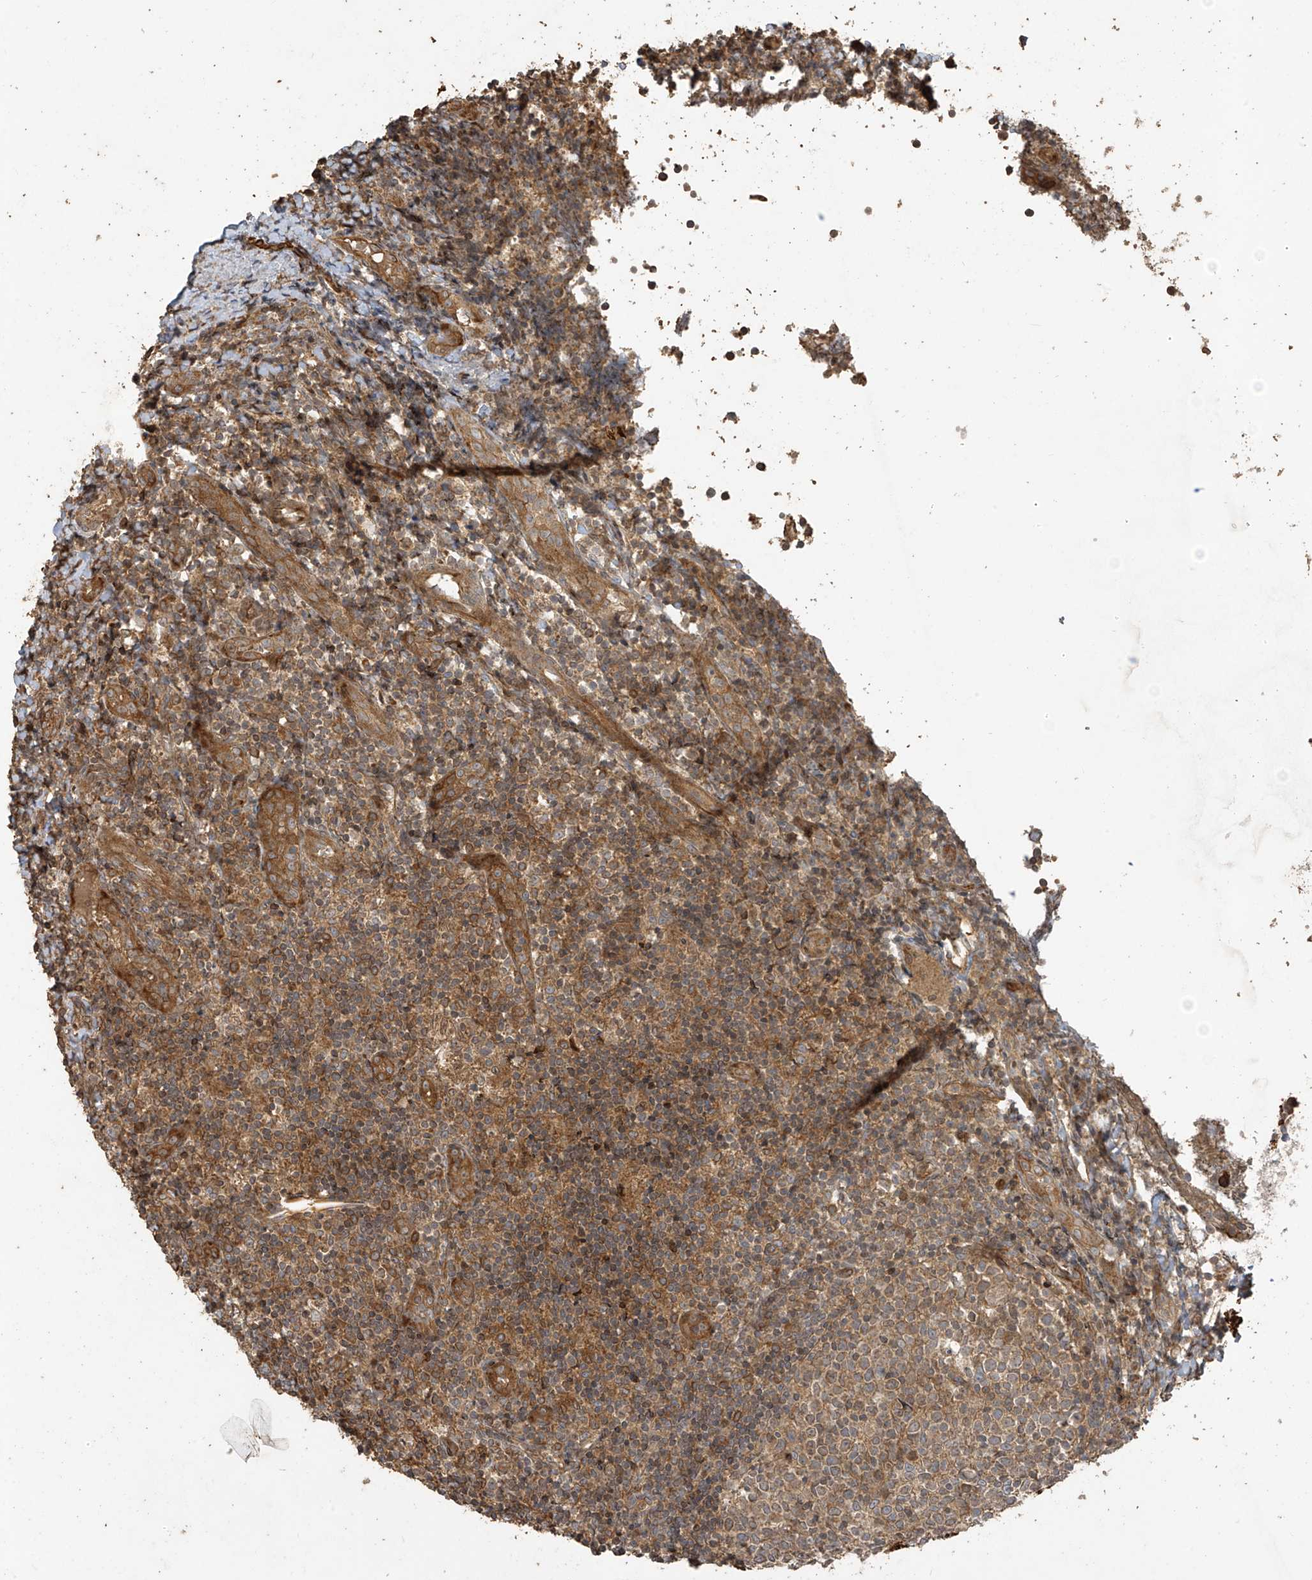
{"staining": {"intensity": "moderate", "quantity": ">75%", "location": "cytoplasmic/membranous"}, "tissue": "tonsil", "cell_type": "Germinal center cells", "image_type": "normal", "snomed": [{"axis": "morphology", "description": "Normal tissue, NOS"}, {"axis": "topography", "description": "Tonsil"}], "caption": "Brown immunohistochemical staining in benign tonsil displays moderate cytoplasmic/membranous staining in about >75% of germinal center cells. (DAB IHC with brightfield microscopy, high magnification).", "gene": "ZNF653", "patient": {"sex": "female", "age": 19}}